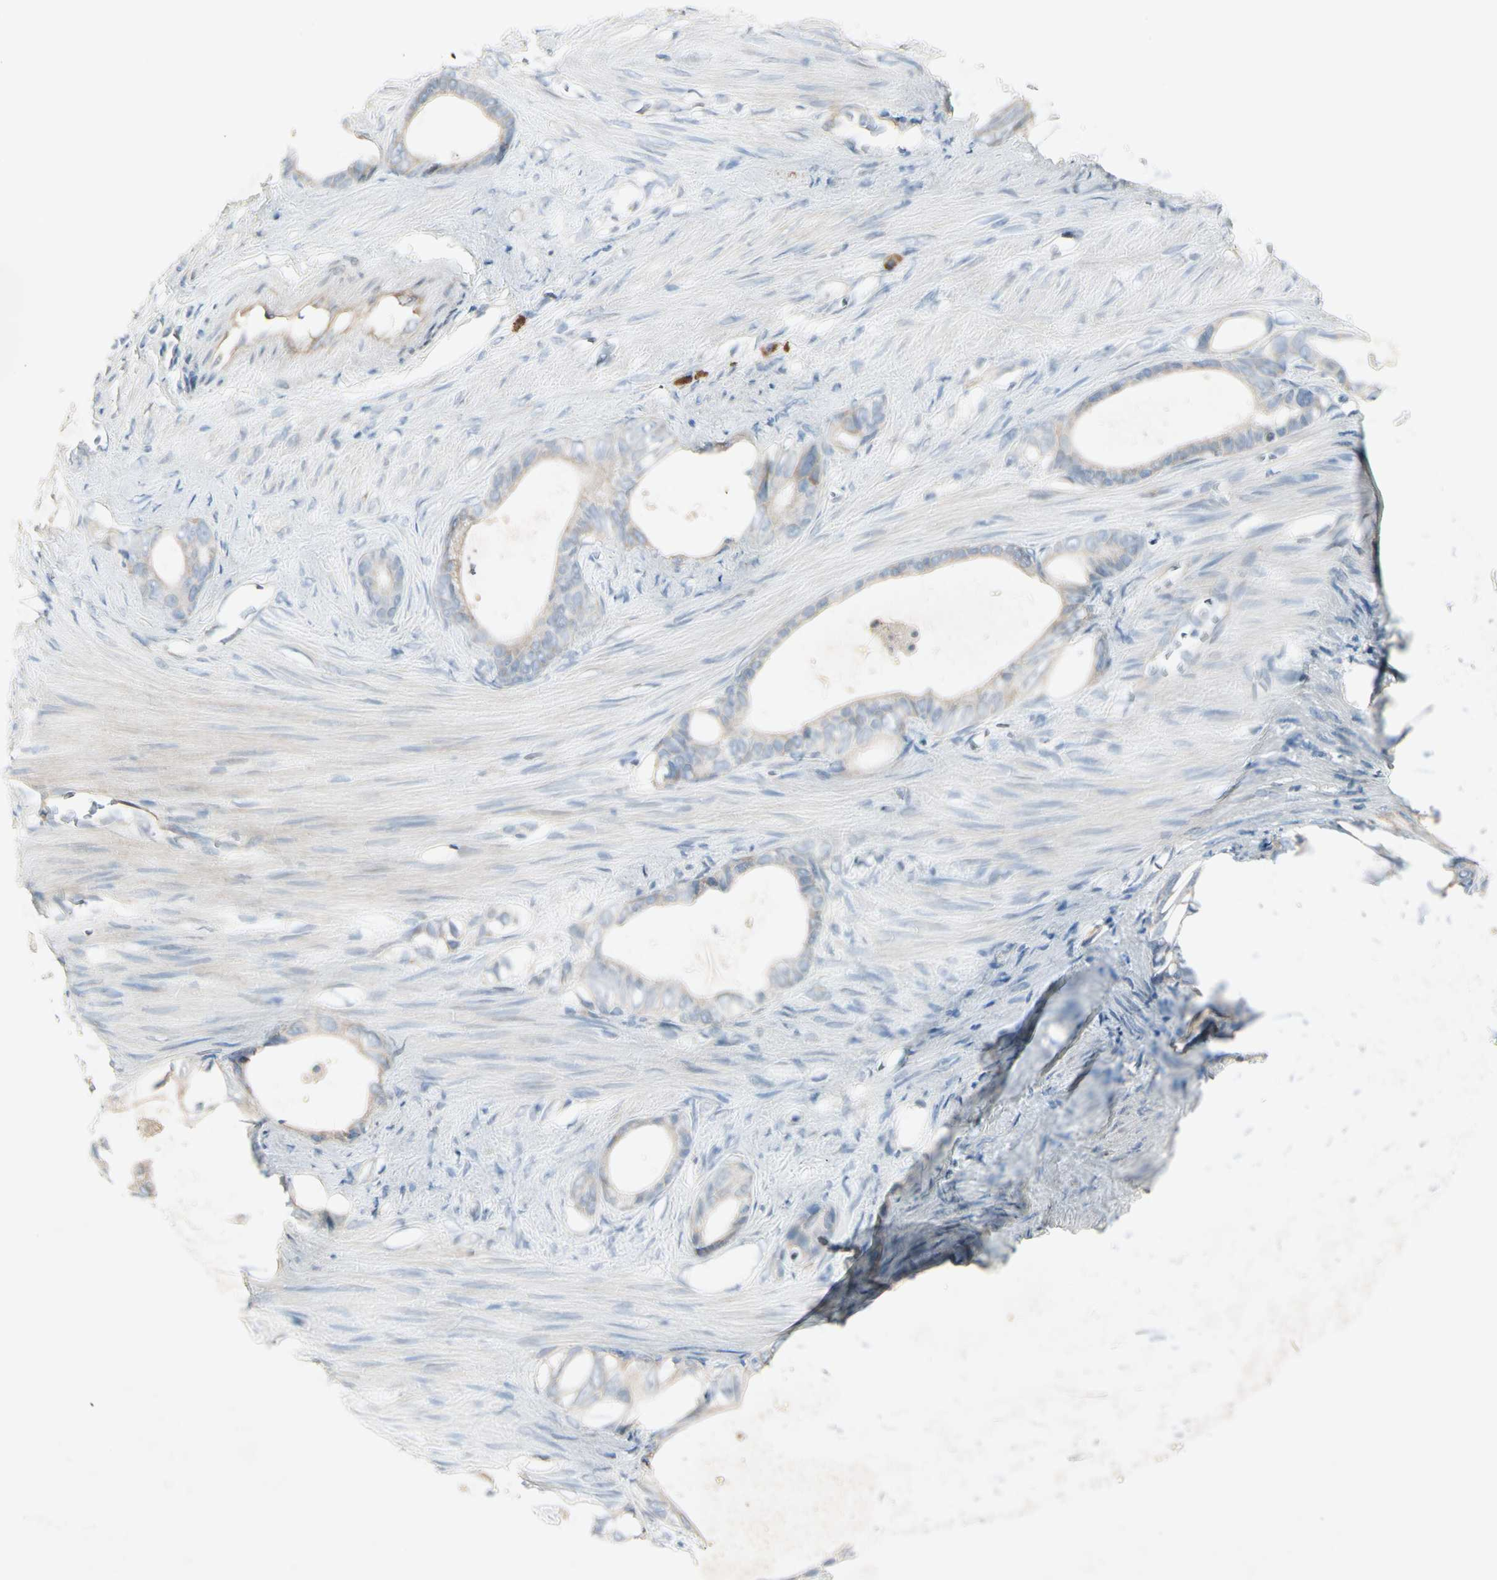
{"staining": {"intensity": "weak", "quantity": ">75%", "location": "cytoplasmic/membranous"}, "tissue": "stomach cancer", "cell_type": "Tumor cells", "image_type": "cancer", "snomed": [{"axis": "morphology", "description": "Adenocarcinoma, NOS"}, {"axis": "topography", "description": "Stomach"}], "caption": "Adenocarcinoma (stomach) stained with a brown dye displays weak cytoplasmic/membranous positive staining in about >75% of tumor cells.", "gene": "MAPRE3", "patient": {"sex": "female", "age": 75}}